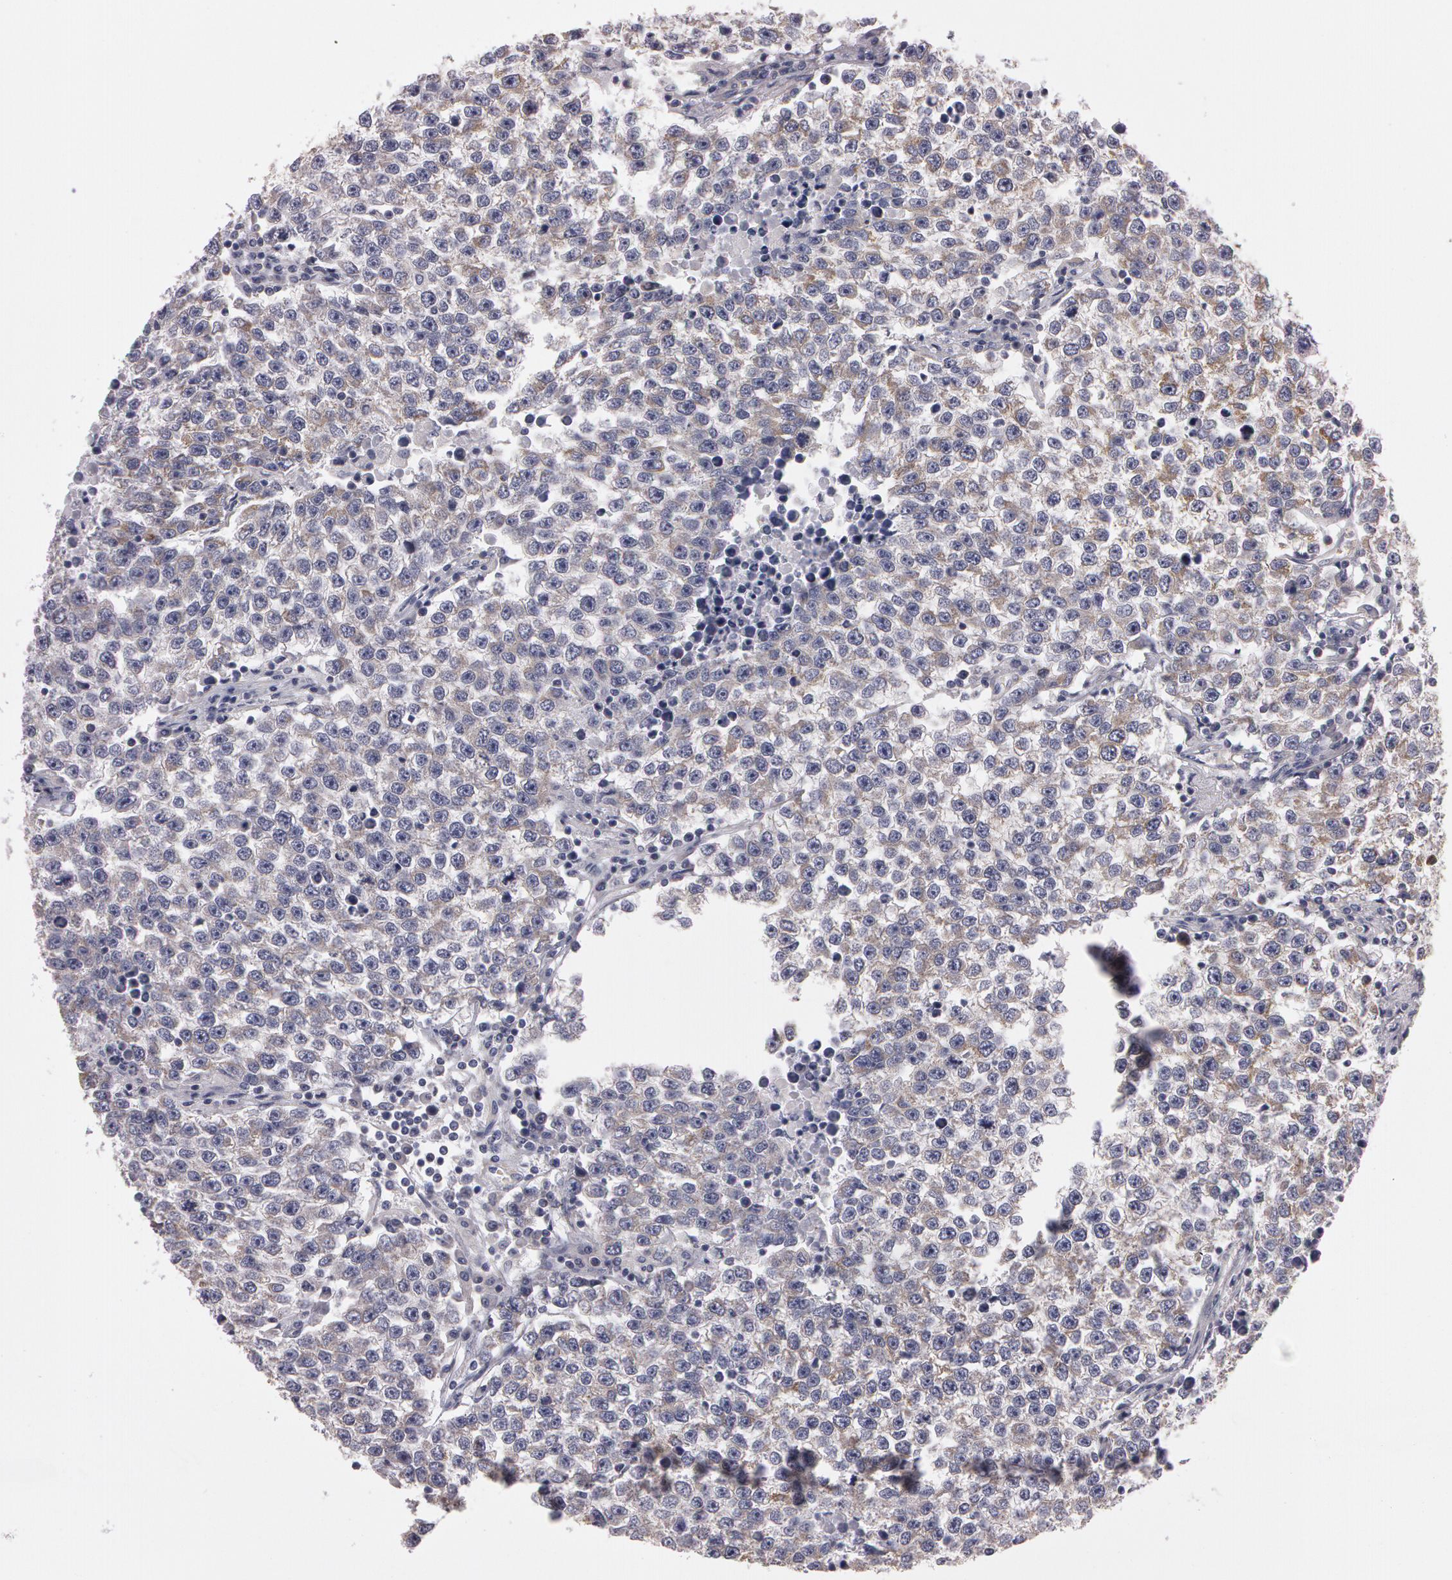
{"staining": {"intensity": "weak", "quantity": "<25%", "location": "cytoplasmic/membranous"}, "tissue": "testis cancer", "cell_type": "Tumor cells", "image_type": "cancer", "snomed": [{"axis": "morphology", "description": "Seminoma, NOS"}, {"axis": "topography", "description": "Testis"}], "caption": "An immunohistochemistry (IHC) histopathology image of testis cancer is shown. There is no staining in tumor cells of testis cancer.", "gene": "NEK9", "patient": {"sex": "male", "age": 36}}